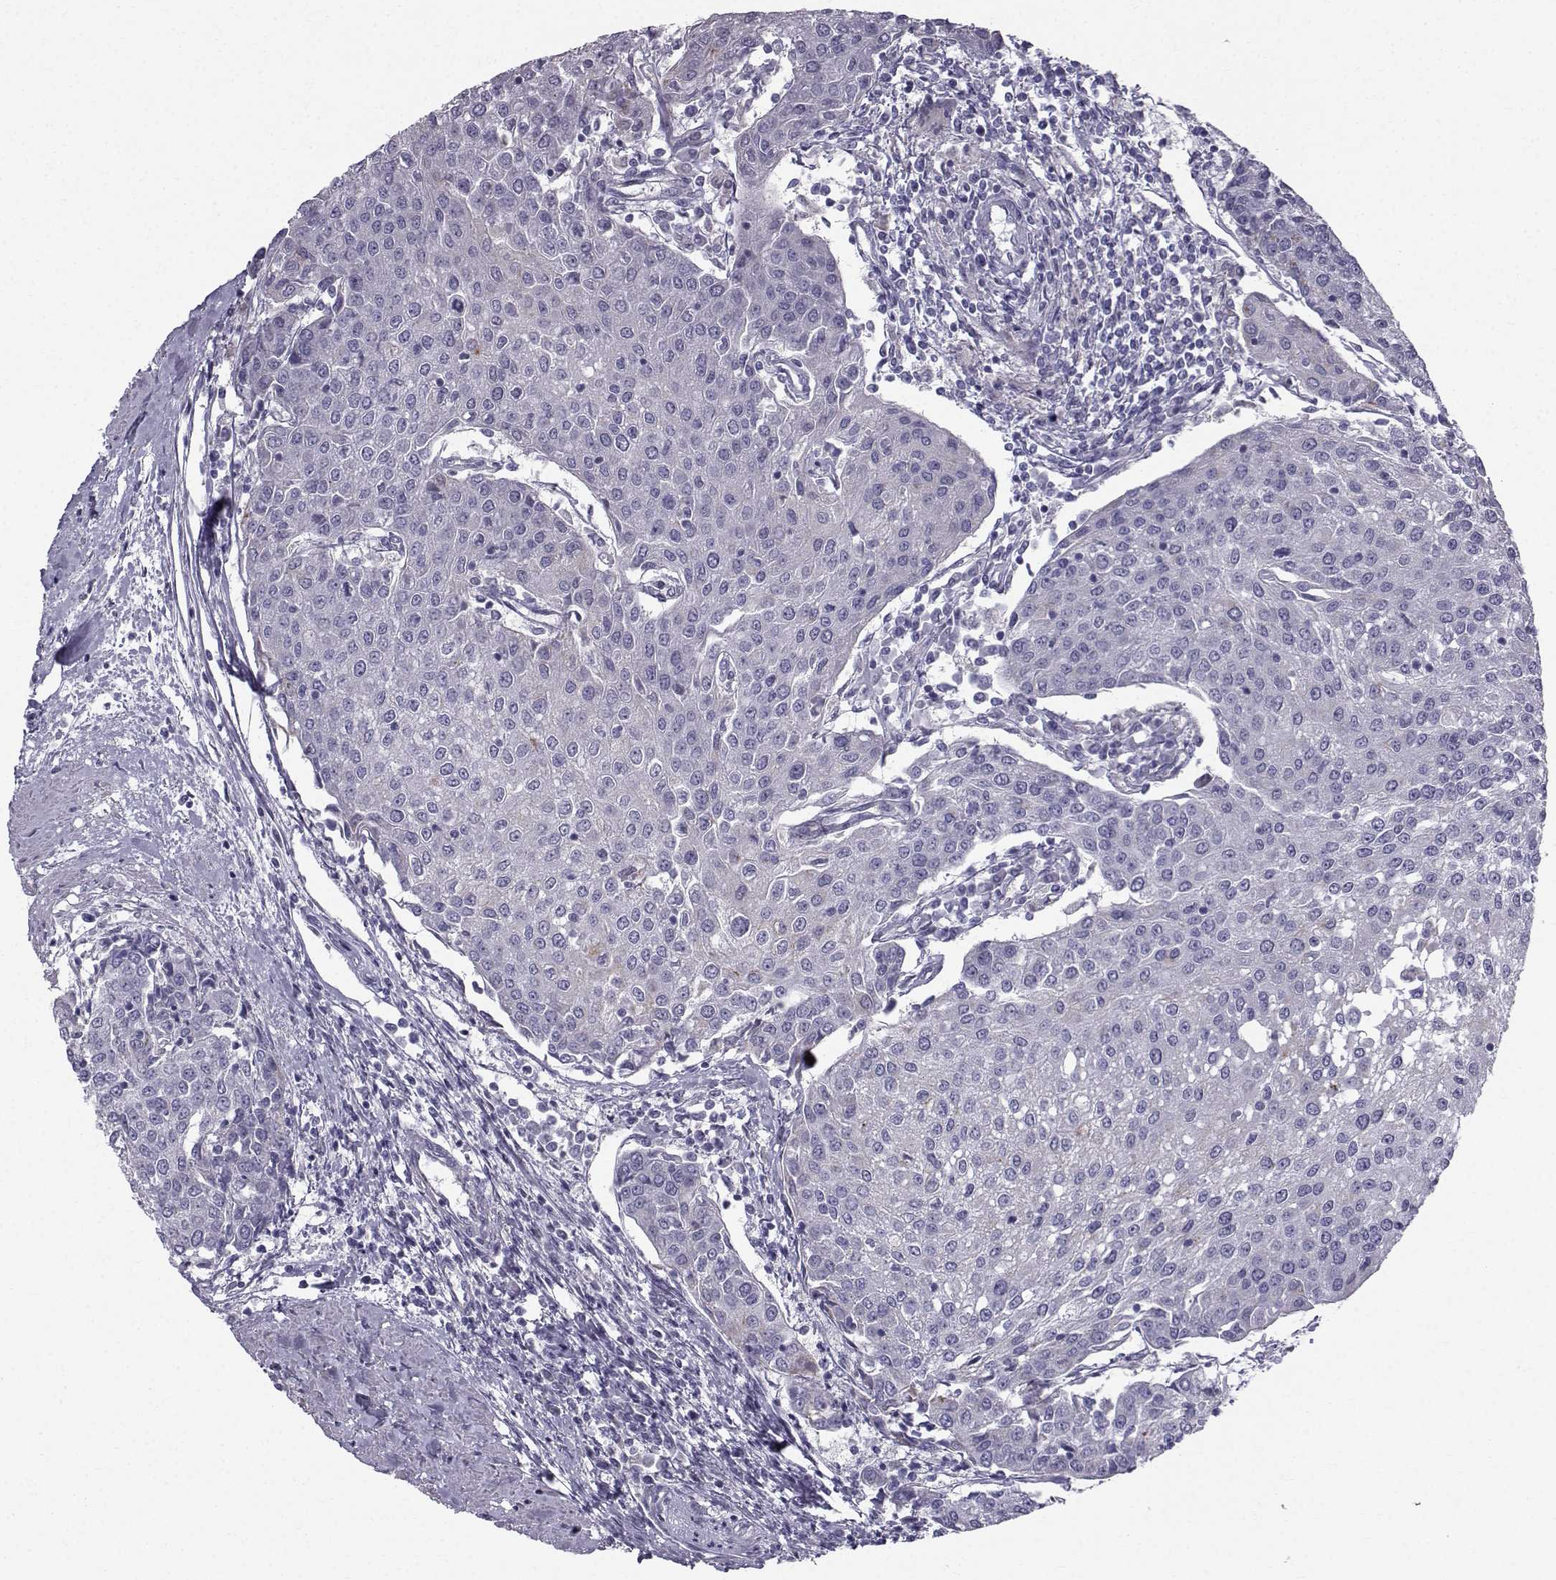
{"staining": {"intensity": "negative", "quantity": "none", "location": "none"}, "tissue": "urothelial cancer", "cell_type": "Tumor cells", "image_type": "cancer", "snomed": [{"axis": "morphology", "description": "Urothelial carcinoma, High grade"}, {"axis": "topography", "description": "Urinary bladder"}], "caption": "DAB (3,3'-diaminobenzidine) immunohistochemical staining of high-grade urothelial carcinoma exhibits no significant staining in tumor cells.", "gene": "CALCR", "patient": {"sex": "female", "age": 85}}